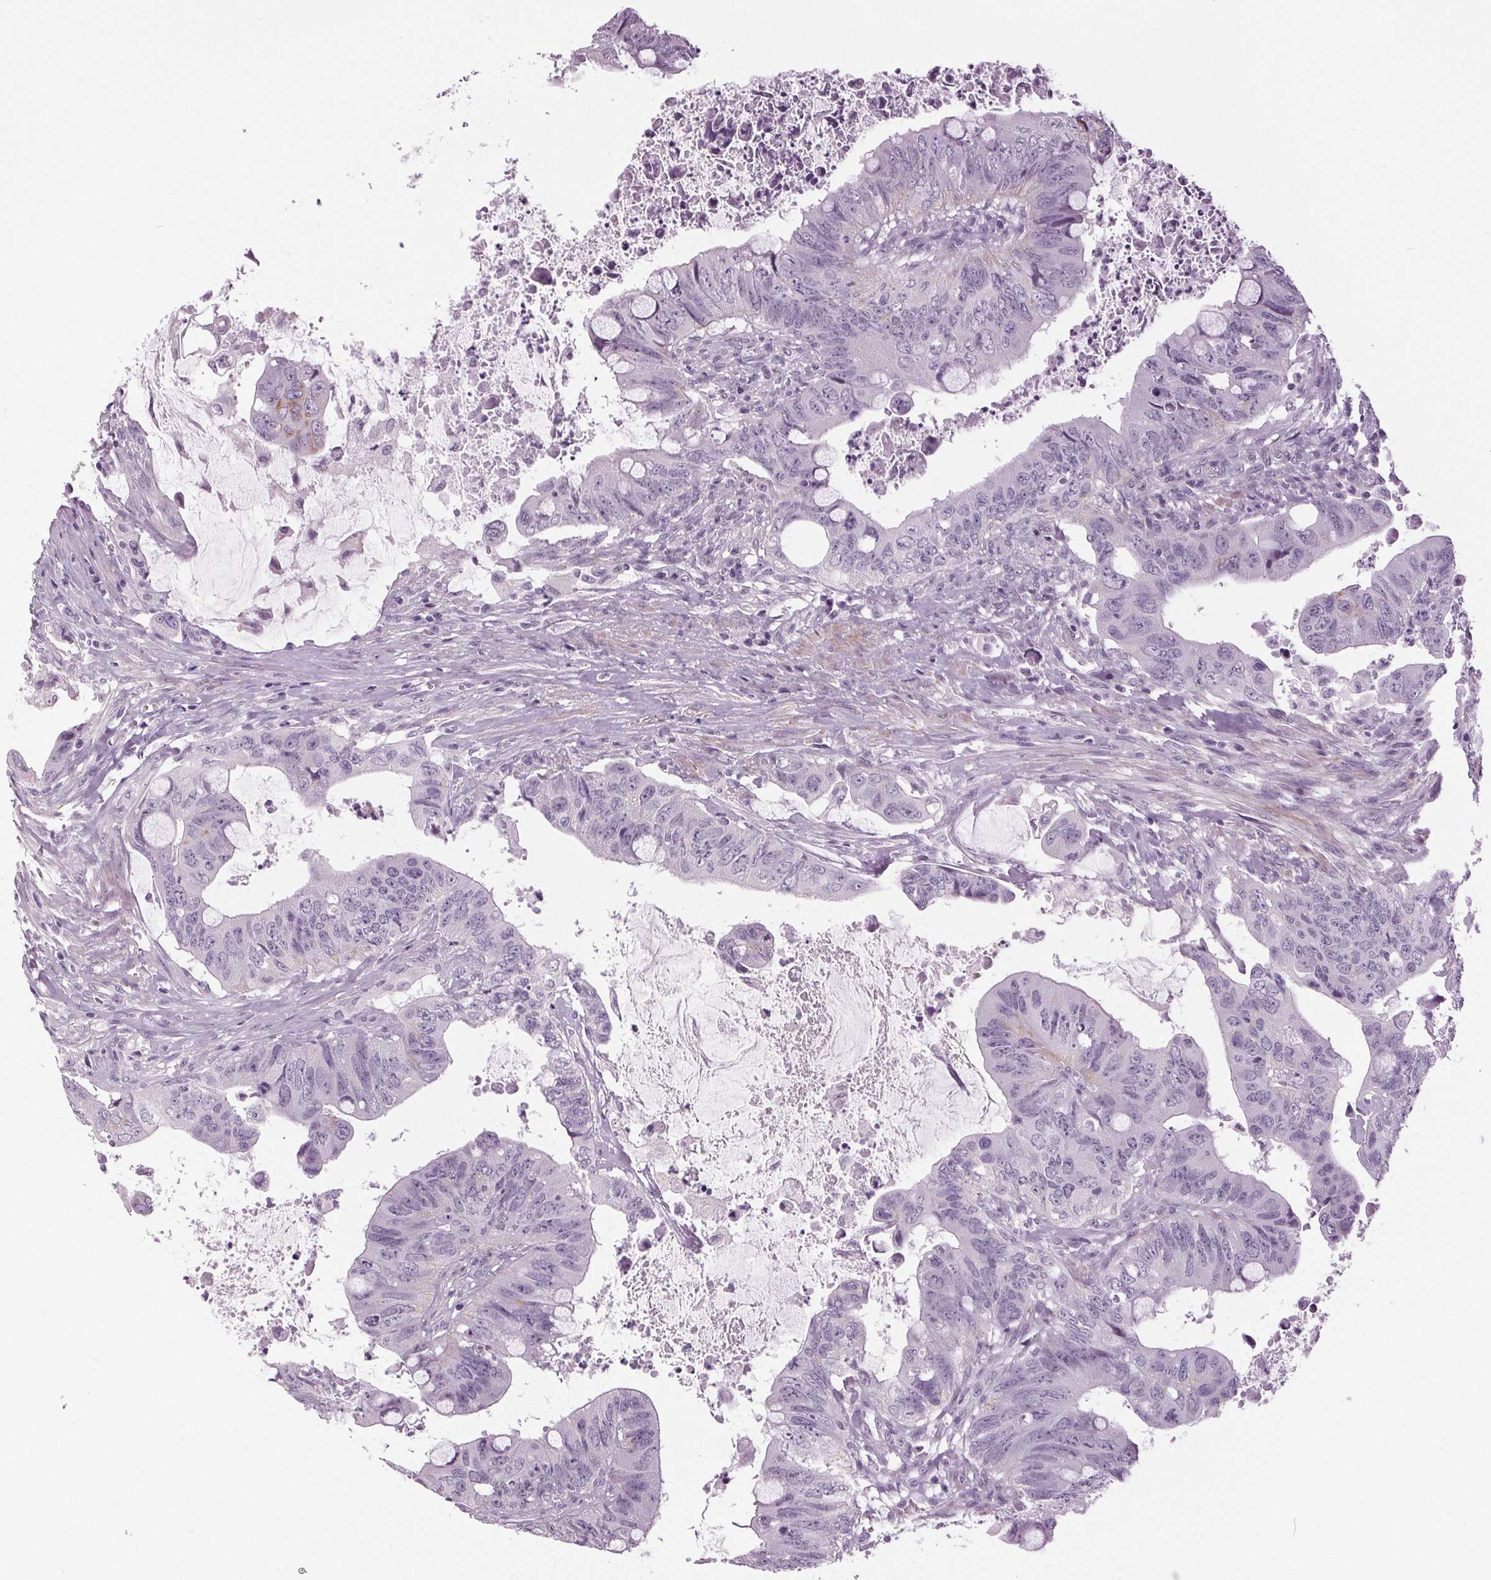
{"staining": {"intensity": "negative", "quantity": "none", "location": "none"}, "tissue": "colorectal cancer", "cell_type": "Tumor cells", "image_type": "cancer", "snomed": [{"axis": "morphology", "description": "Adenocarcinoma, NOS"}, {"axis": "topography", "description": "Colon"}], "caption": "Immunohistochemistry (IHC) photomicrograph of neoplastic tissue: colorectal cancer (adenocarcinoma) stained with DAB demonstrates no significant protein expression in tumor cells.", "gene": "DNAH12", "patient": {"sex": "male", "age": 57}}